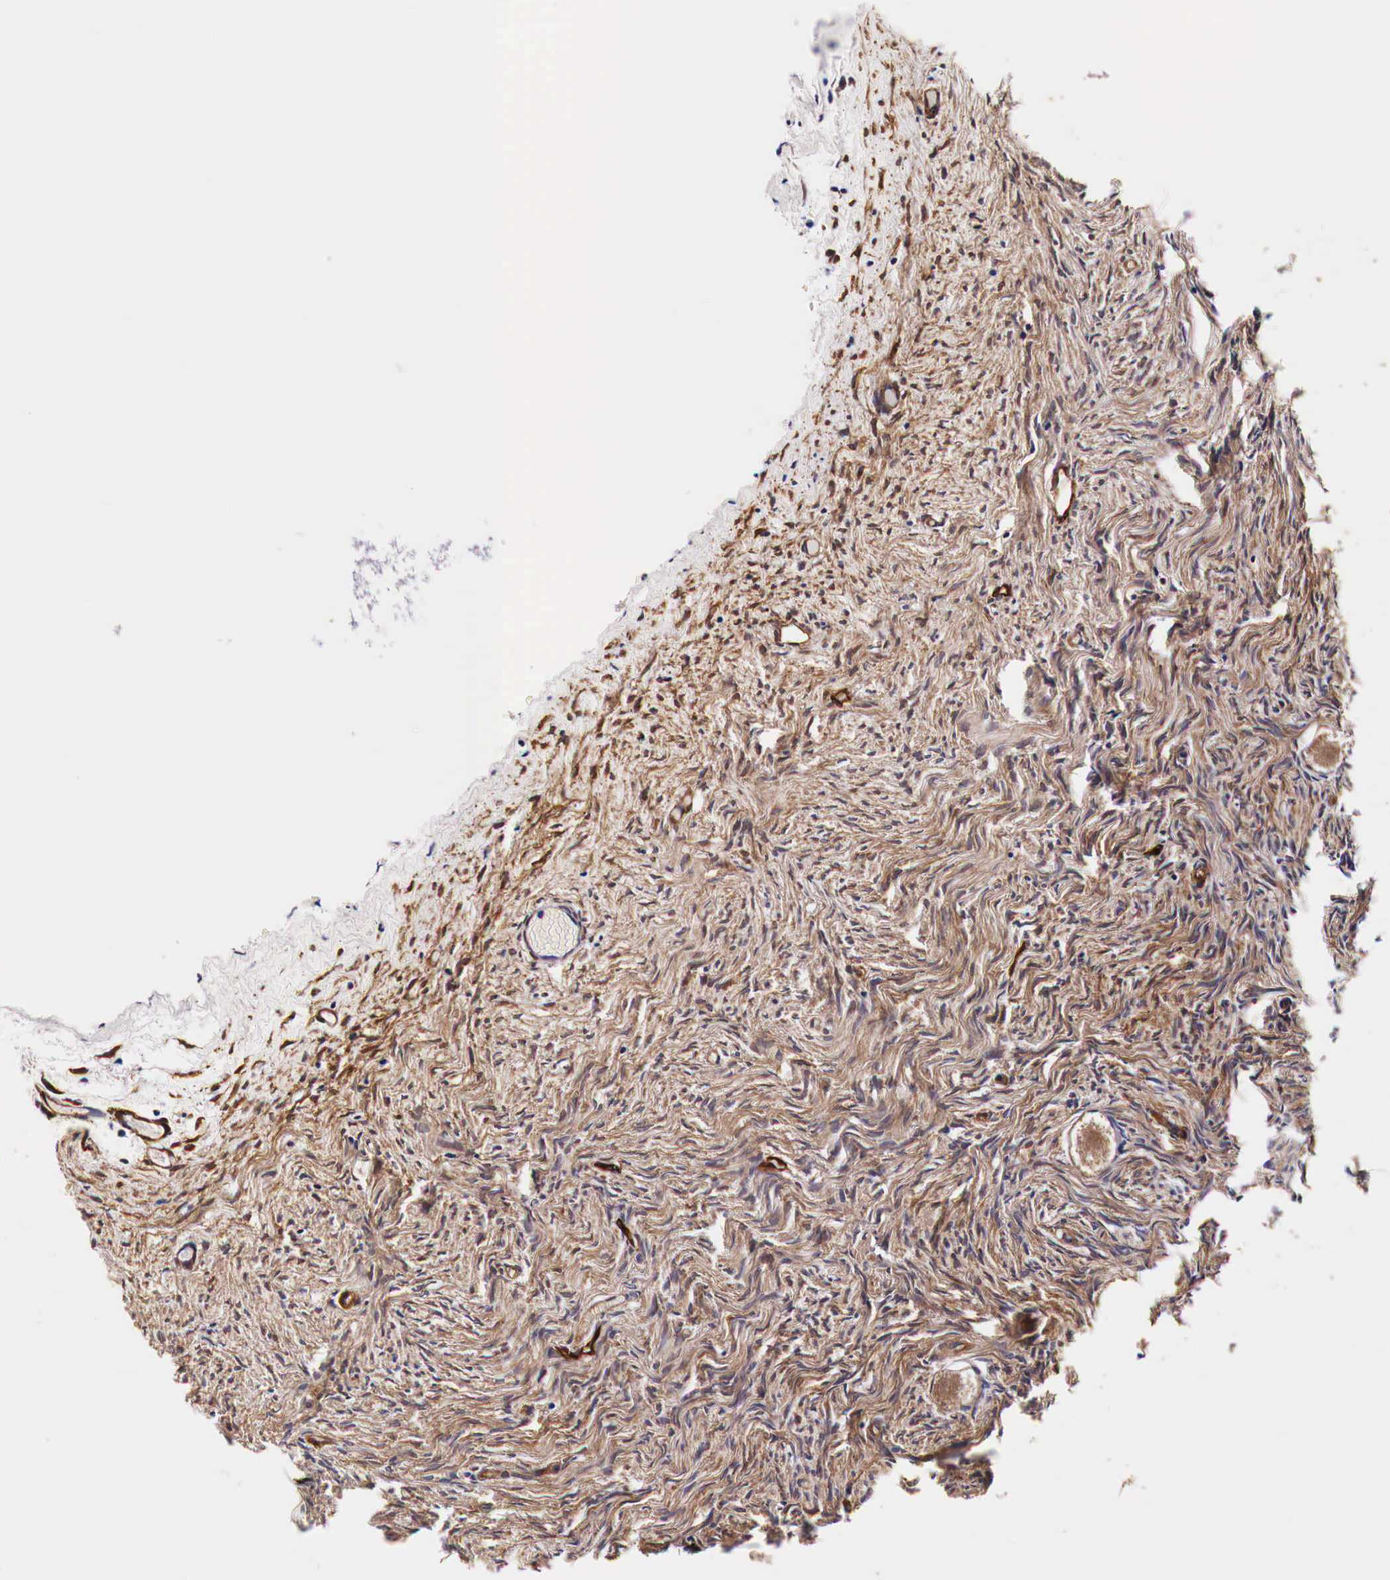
{"staining": {"intensity": "strong", "quantity": ">75%", "location": "cytoplasmic/membranous"}, "tissue": "ovary", "cell_type": "Follicle cells", "image_type": "normal", "snomed": [{"axis": "morphology", "description": "Normal tissue, NOS"}, {"axis": "topography", "description": "Ovary"}], "caption": "This is a histology image of immunohistochemistry staining of unremarkable ovary, which shows strong expression in the cytoplasmic/membranous of follicle cells.", "gene": "HSPB1", "patient": {"sex": "female", "age": 32}}